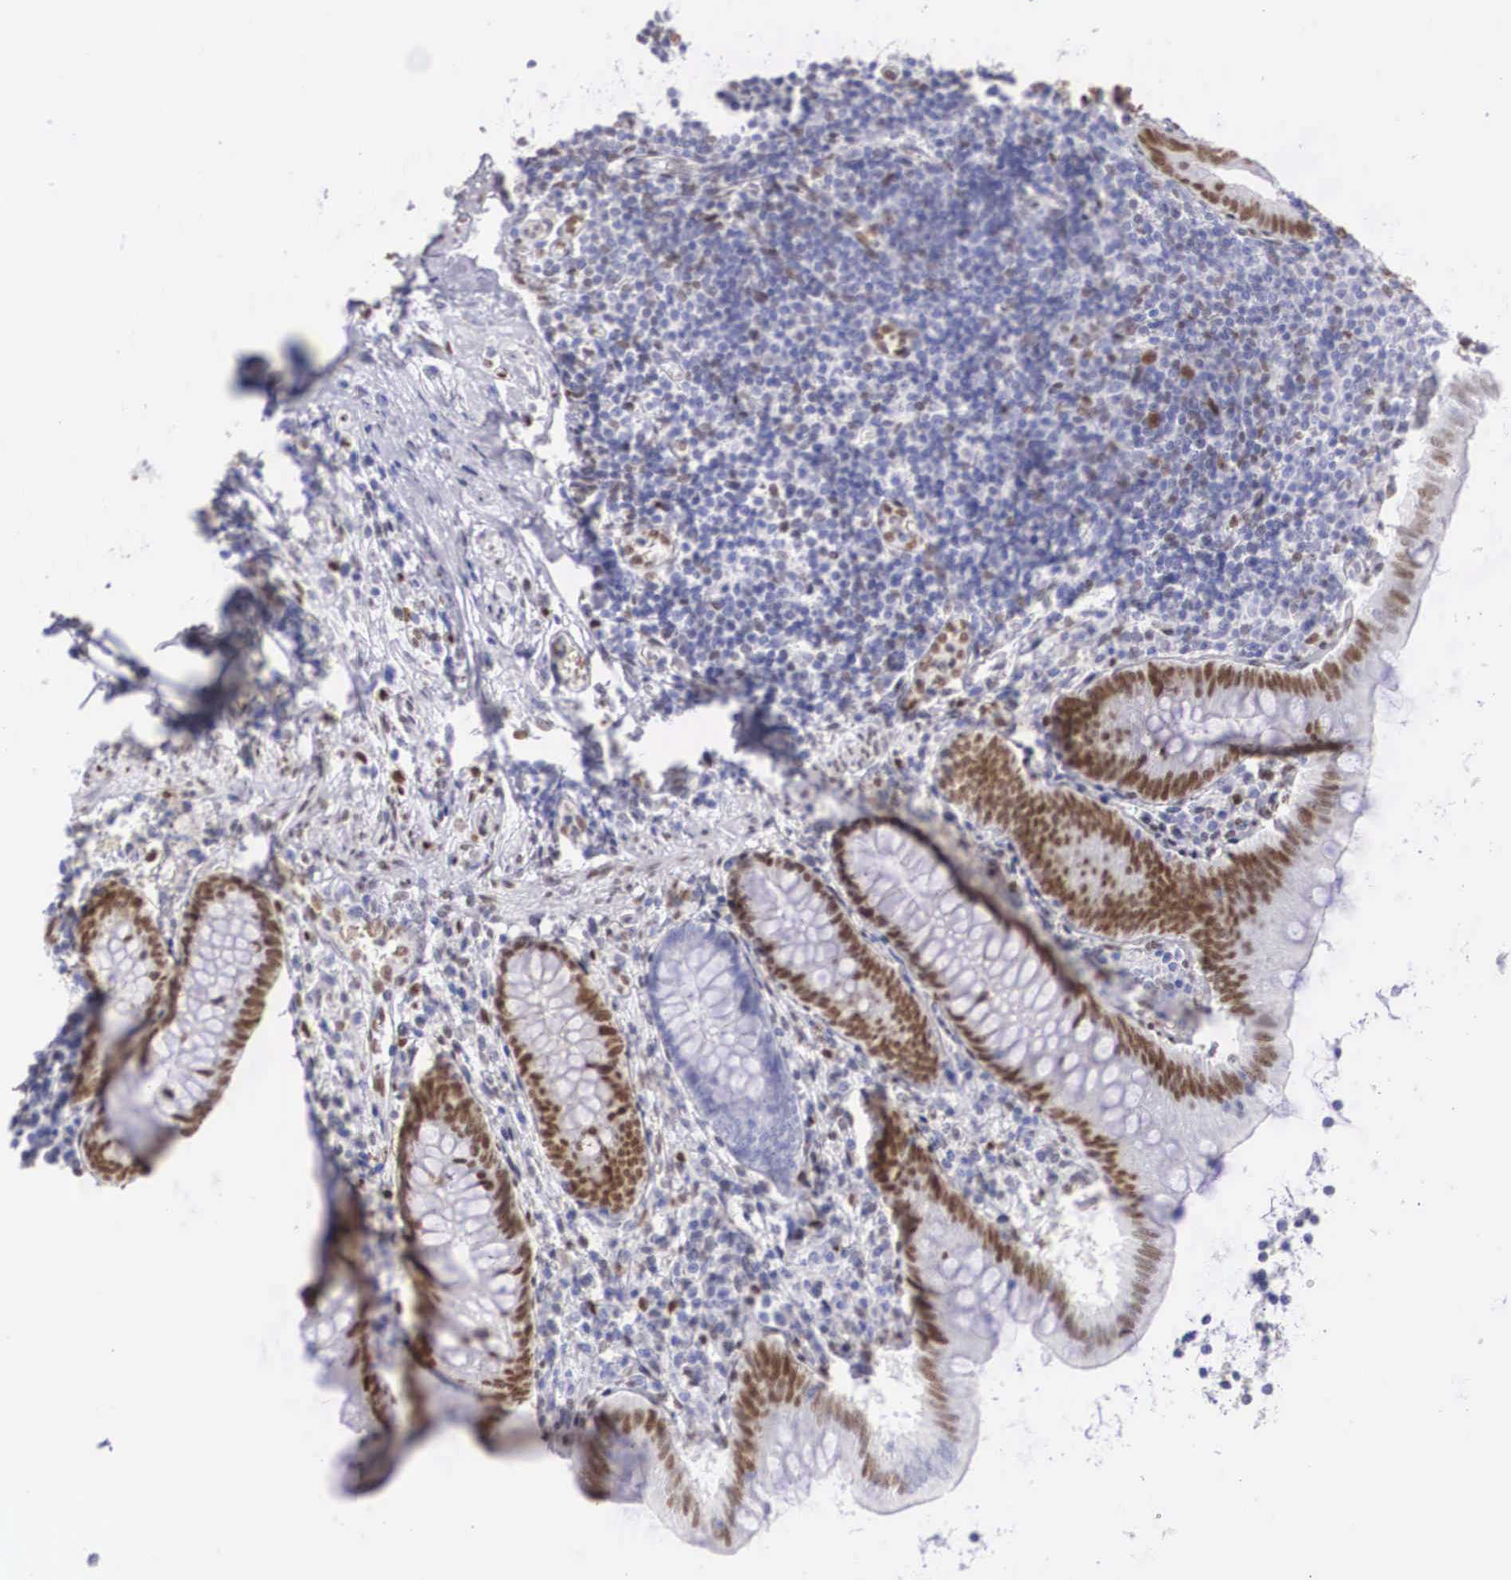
{"staining": {"intensity": "moderate", "quantity": ">75%", "location": "nuclear"}, "tissue": "appendix", "cell_type": "Glandular cells", "image_type": "normal", "snomed": [{"axis": "morphology", "description": "Normal tissue, NOS"}, {"axis": "topography", "description": "Appendix"}], "caption": "Protein expression analysis of benign appendix exhibits moderate nuclear staining in approximately >75% of glandular cells.", "gene": "HMGN5", "patient": {"sex": "female", "age": 34}}